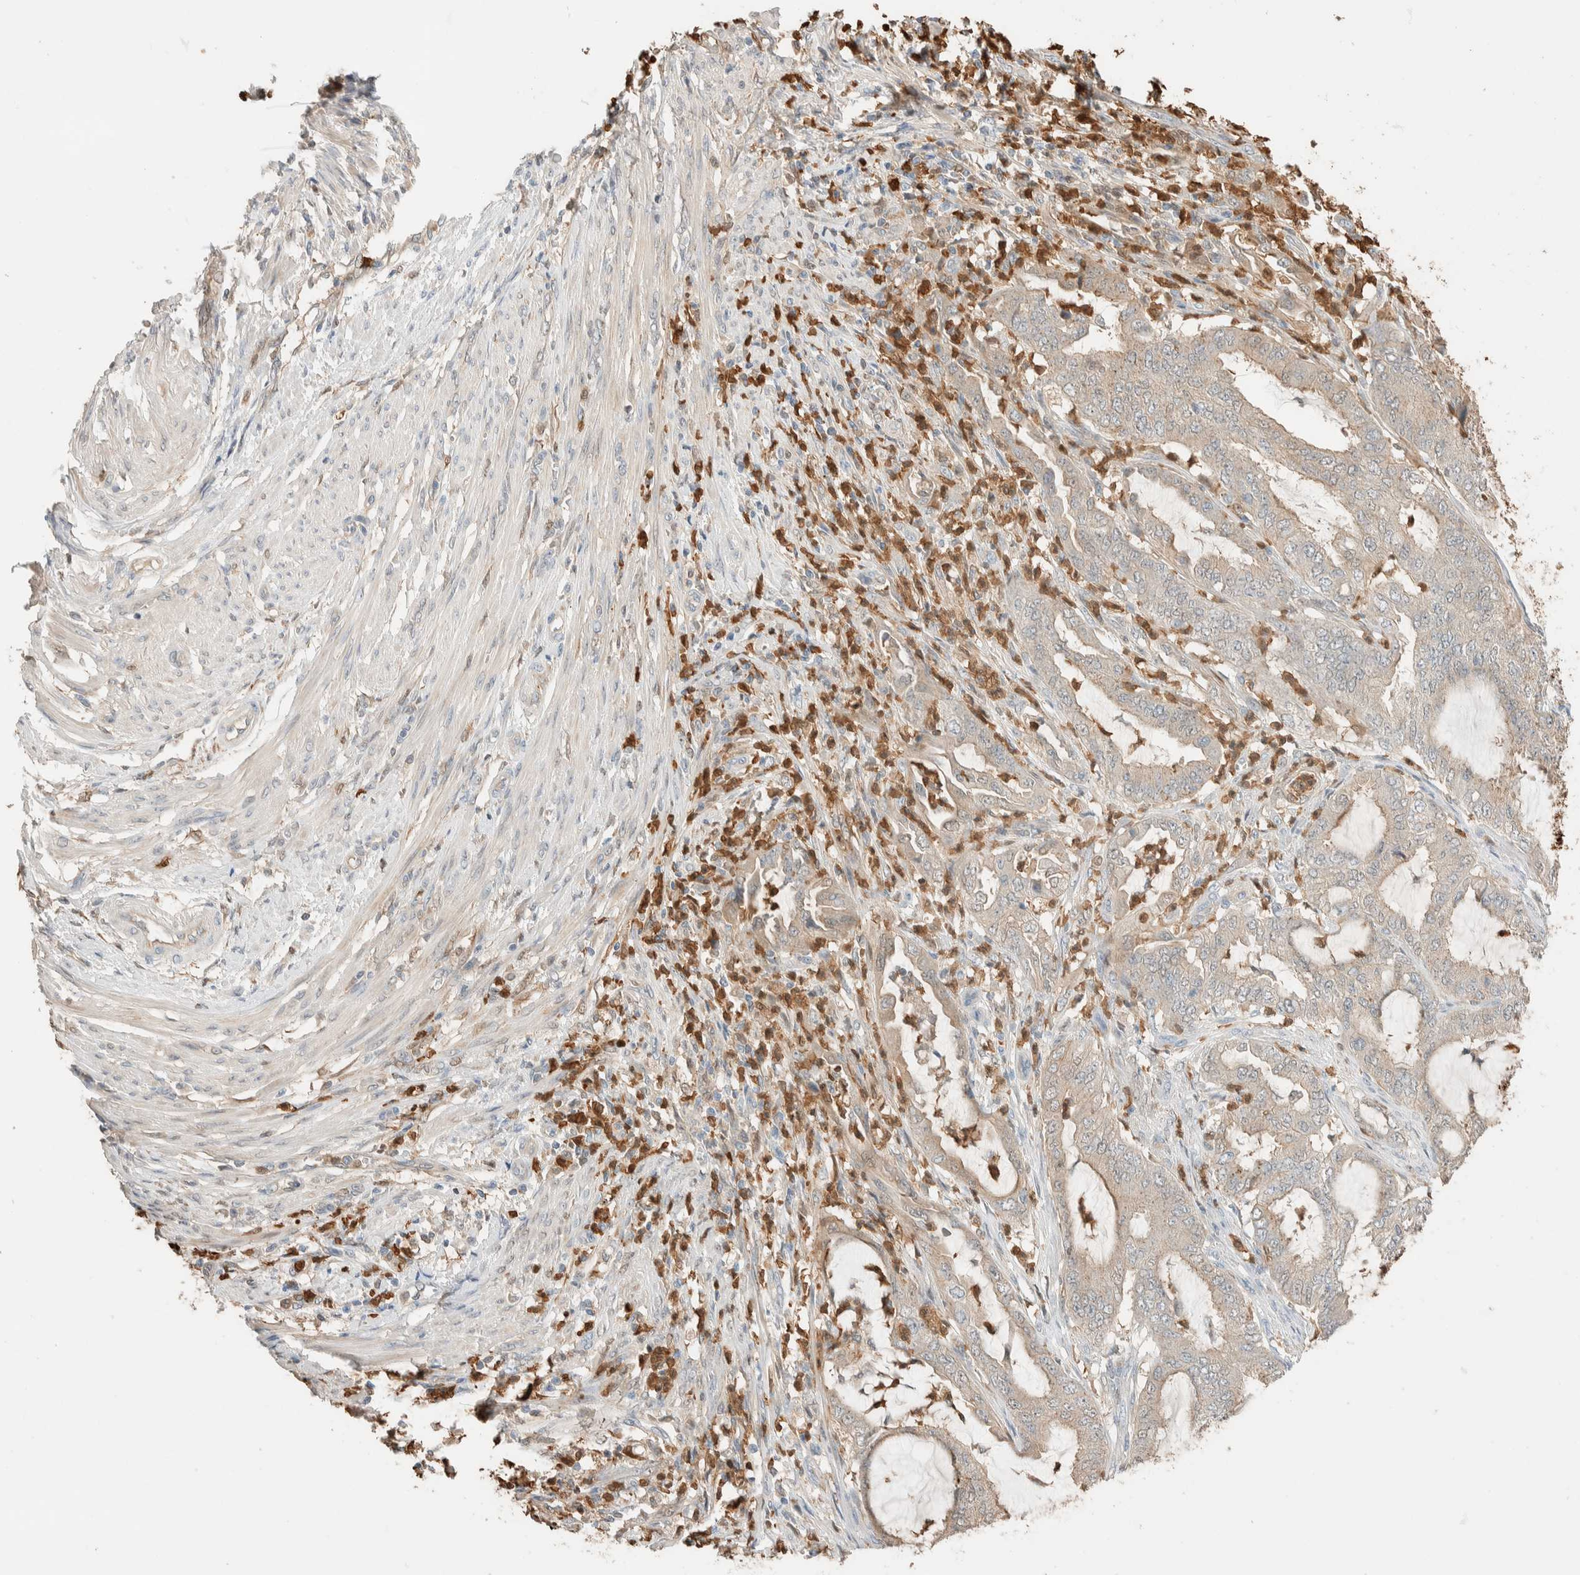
{"staining": {"intensity": "weak", "quantity": "<25%", "location": "cytoplasmic/membranous"}, "tissue": "endometrial cancer", "cell_type": "Tumor cells", "image_type": "cancer", "snomed": [{"axis": "morphology", "description": "Adenocarcinoma, NOS"}, {"axis": "topography", "description": "Endometrium"}], "caption": "A photomicrograph of human endometrial adenocarcinoma is negative for staining in tumor cells. (Brightfield microscopy of DAB immunohistochemistry (IHC) at high magnification).", "gene": "SETD4", "patient": {"sex": "female", "age": 51}}